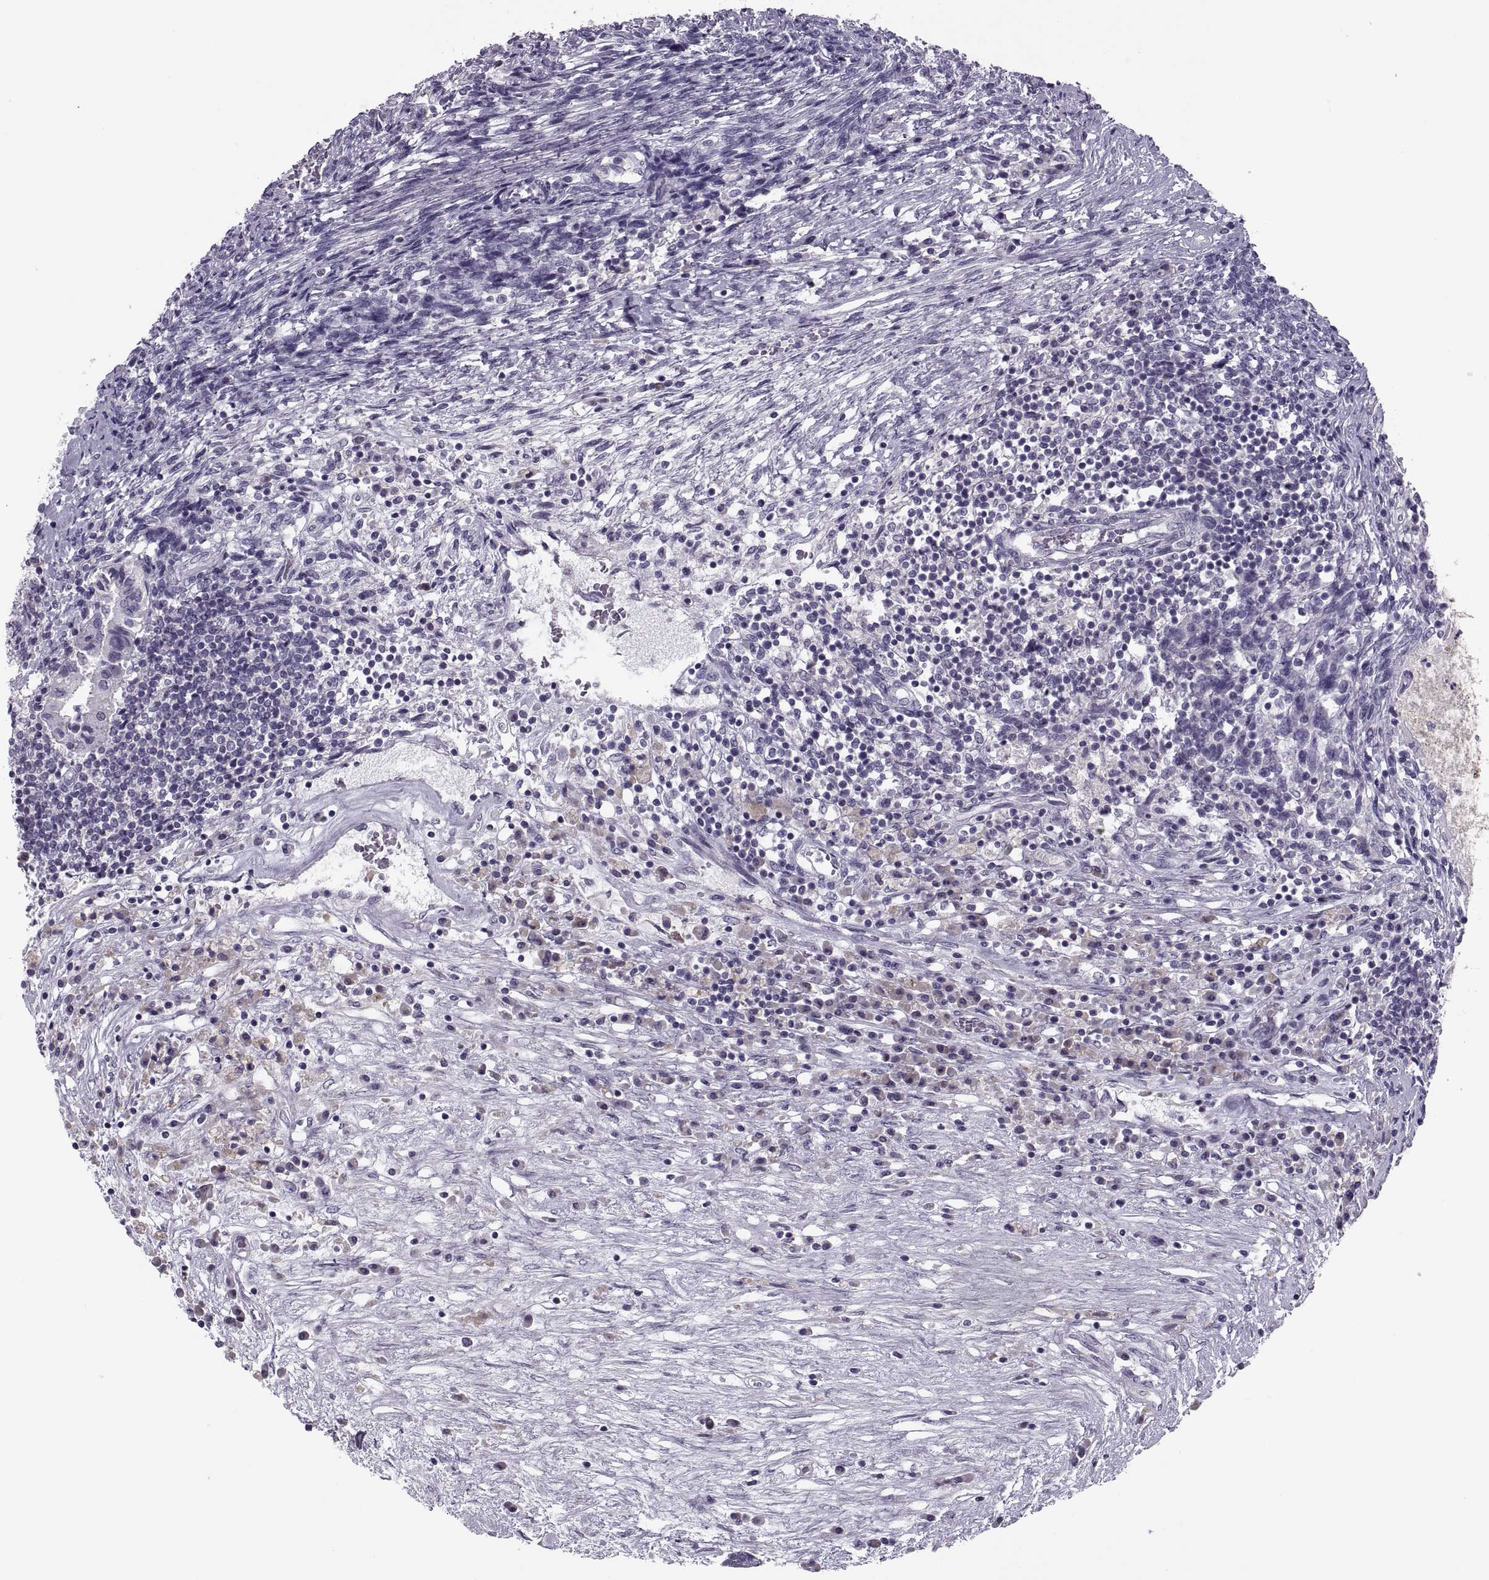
{"staining": {"intensity": "negative", "quantity": "none", "location": "none"}, "tissue": "testis cancer", "cell_type": "Tumor cells", "image_type": "cancer", "snomed": [{"axis": "morphology", "description": "Carcinoma, Embryonal, NOS"}, {"axis": "topography", "description": "Testis"}], "caption": "This is an immunohistochemistry histopathology image of human testis embryonal carcinoma. There is no expression in tumor cells.", "gene": "PRSS54", "patient": {"sex": "male", "age": 37}}